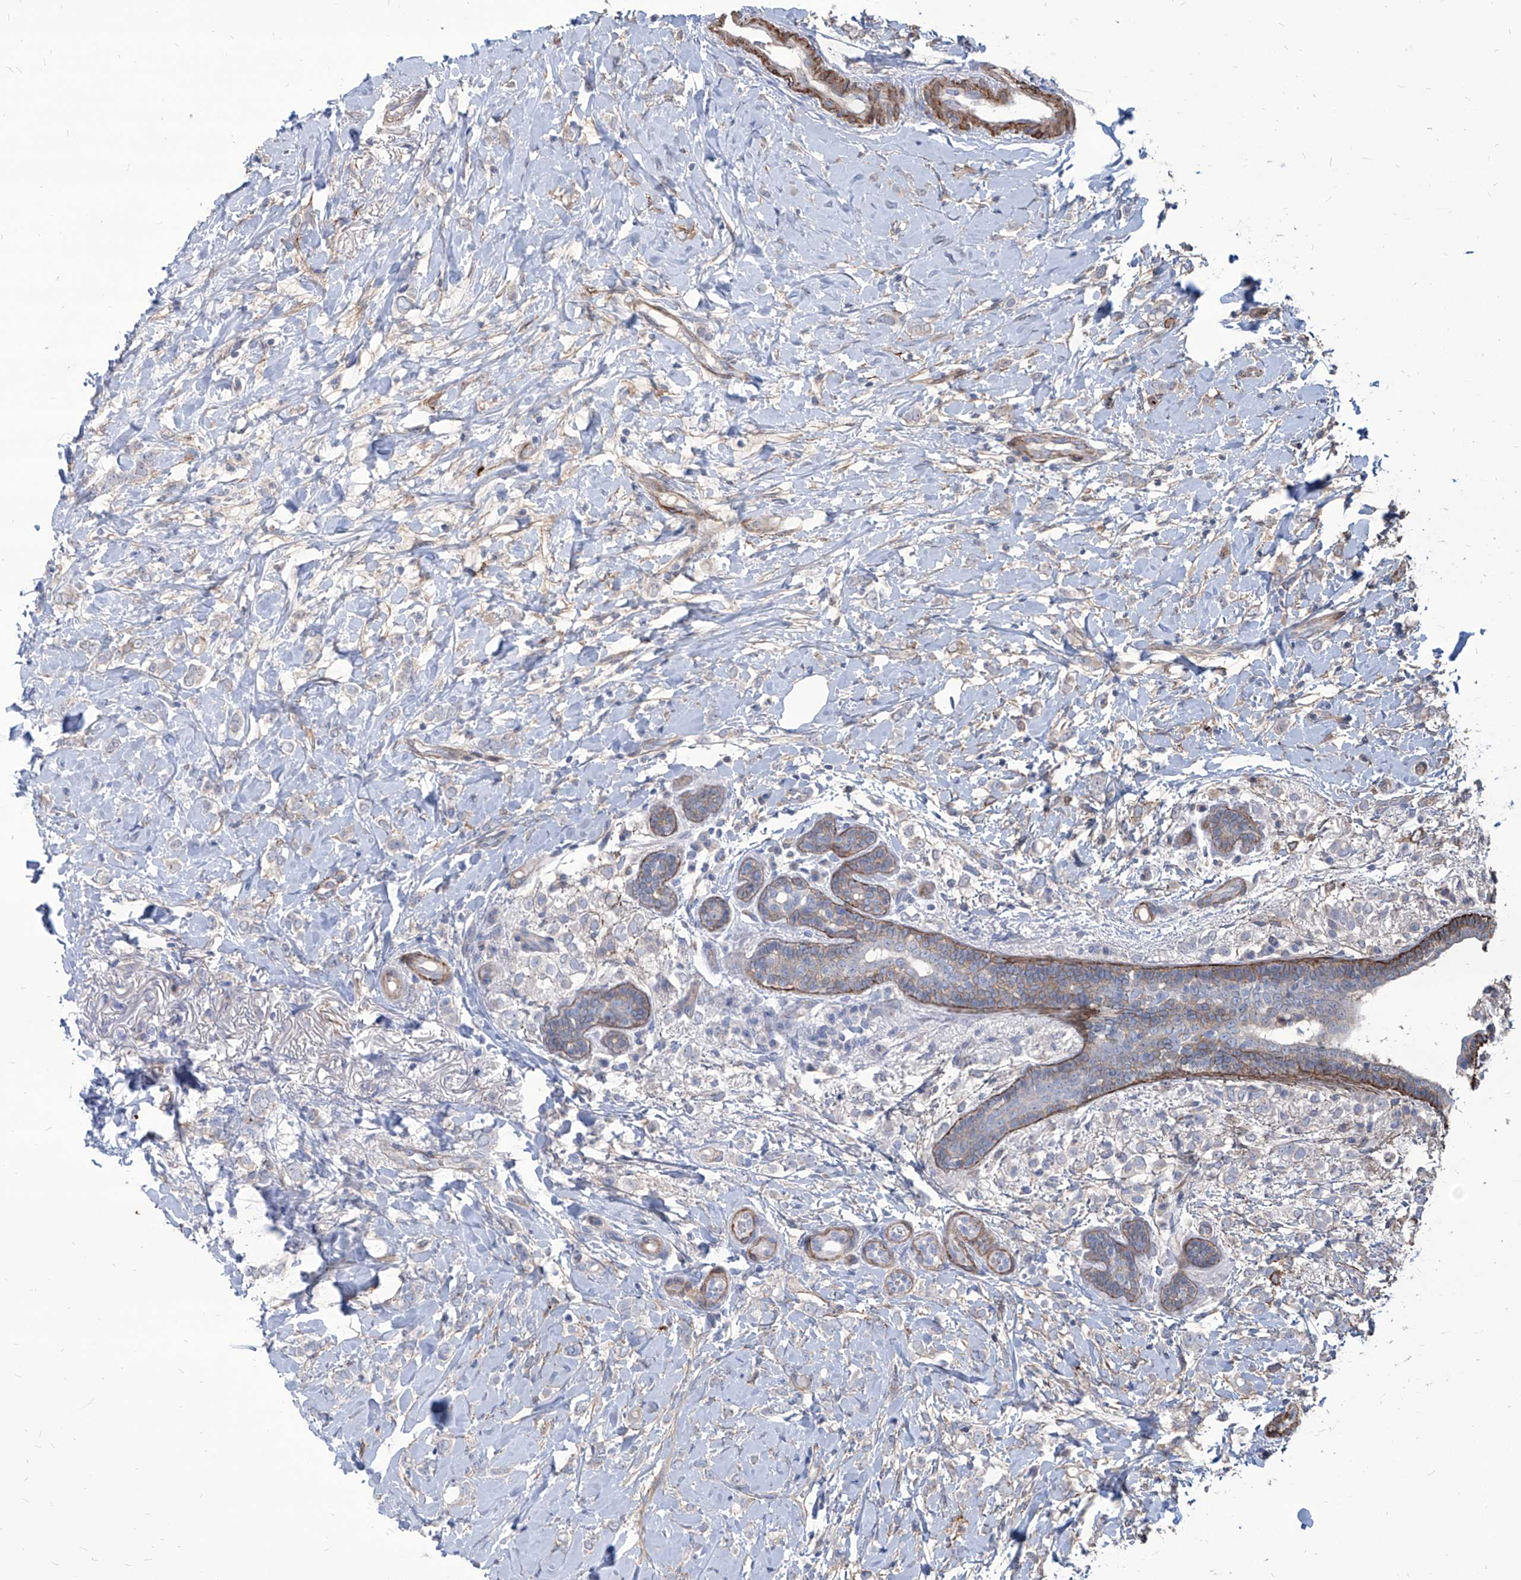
{"staining": {"intensity": "negative", "quantity": "none", "location": "none"}, "tissue": "breast cancer", "cell_type": "Tumor cells", "image_type": "cancer", "snomed": [{"axis": "morphology", "description": "Normal tissue, NOS"}, {"axis": "morphology", "description": "Lobular carcinoma"}, {"axis": "topography", "description": "Breast"}], "caption": "Immunohistochemical staining of breast lobular carcinoma demonstrates no significant expression in tumor cells.", "gene": "FAM83B", "patient": {"sex": "female", "age": 47}}